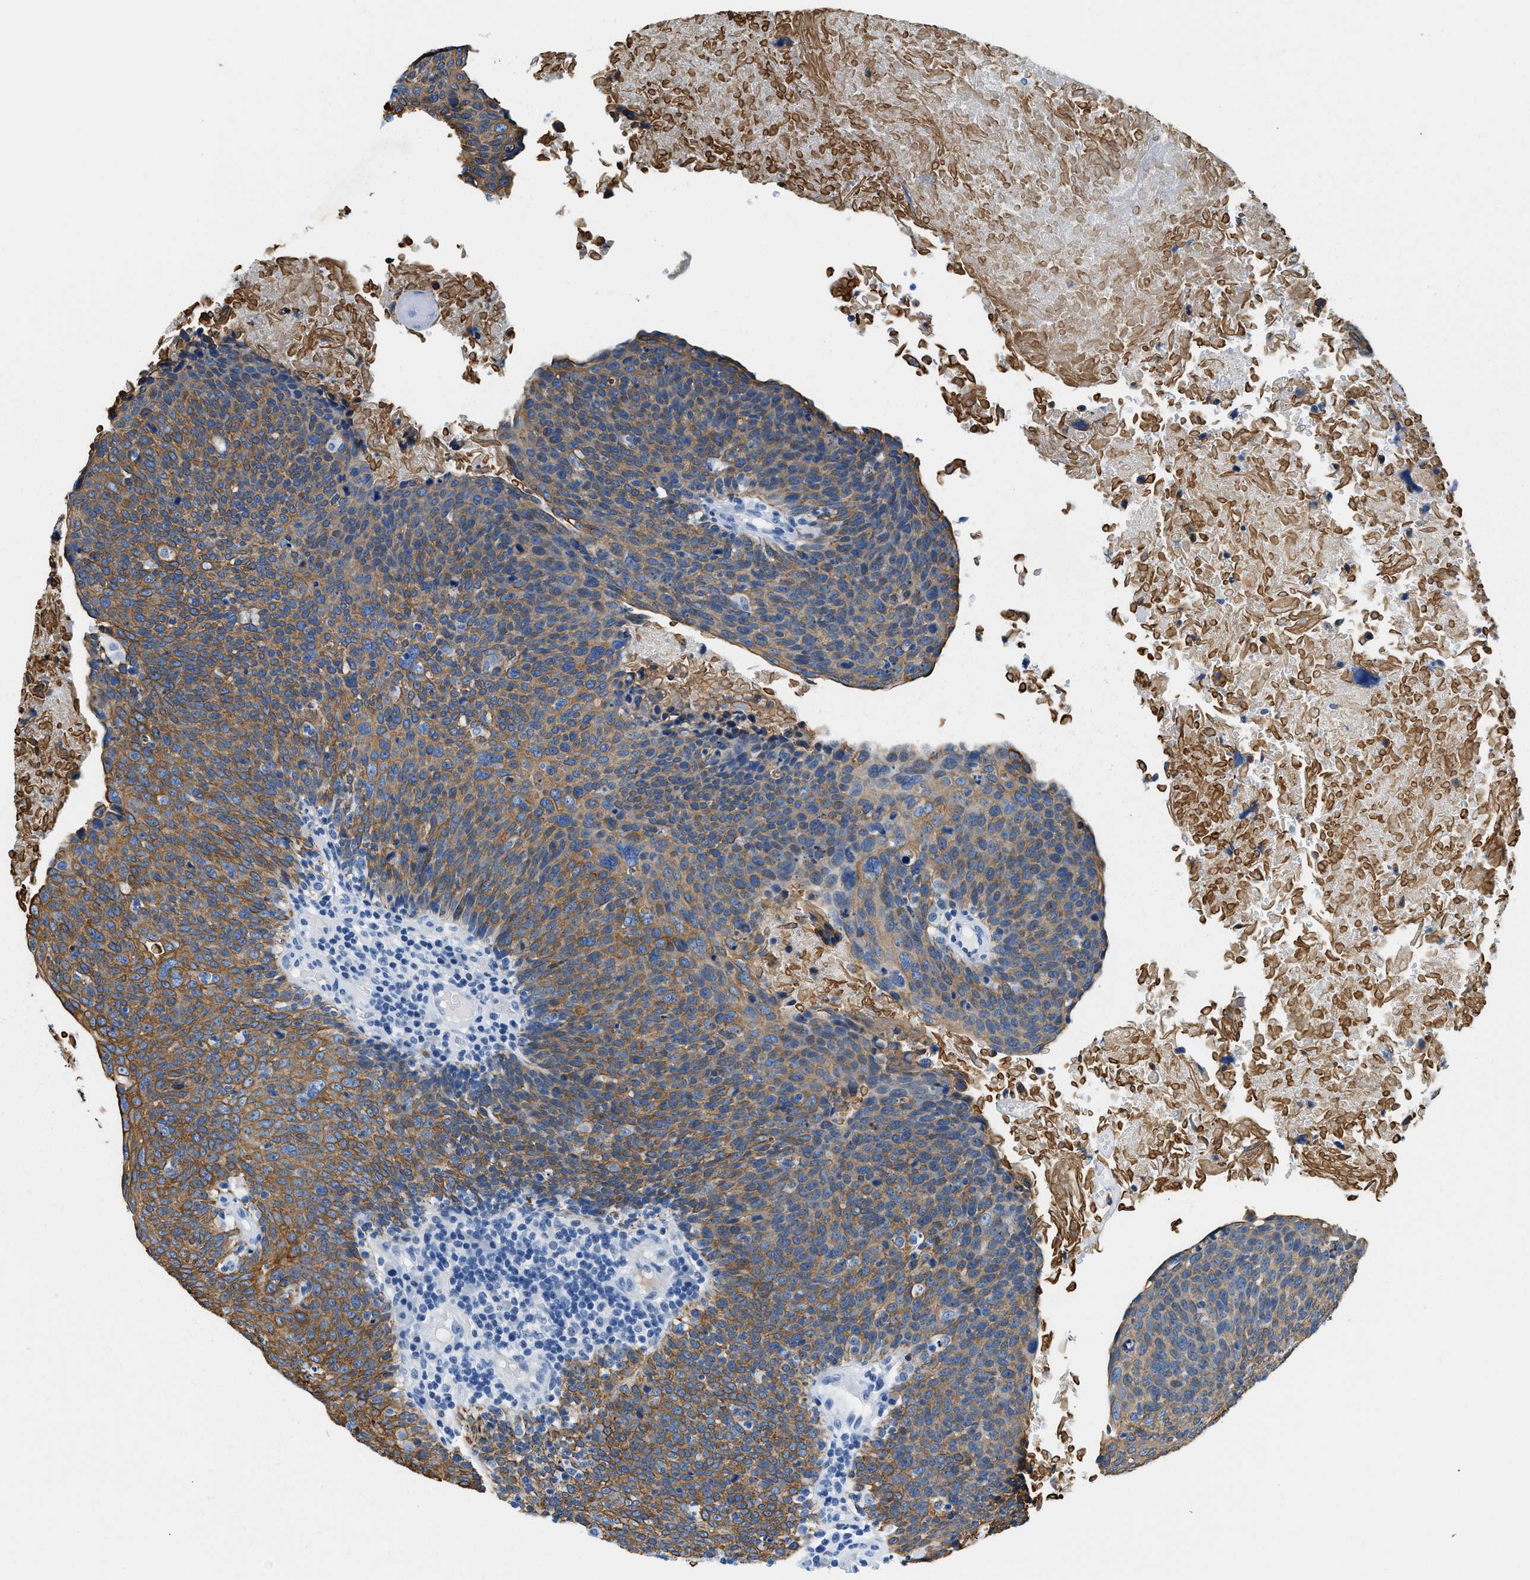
{"staining": {"intensity": "moderate", "quantity": ">75%", "location": "cytoplasmic/membranous"}, "tissue": "head and neck cancer", "cell_type": "Tumor cells", "image_type": "cancer", "snomed": [{"axis": "morphology", "description": "Squamous cell carcinoma, NOS"}, {"axis": "morphology", "description": "Squamous cell carcinoma, metastatic, NOS"}, {"axis": "topography", "description": "Lymph node"}, {"axis": "topography", "description": "Head-Neck"}], "caption": "Head and neck metastatic squamous cell carcinoma stained with immunohistochemistry reveals moderate cytoplasmic/membranous positivity in approximately >75% of tumor cells.", "gene": "STXBP2", "patient": {"sex": "male", "age": 62}}